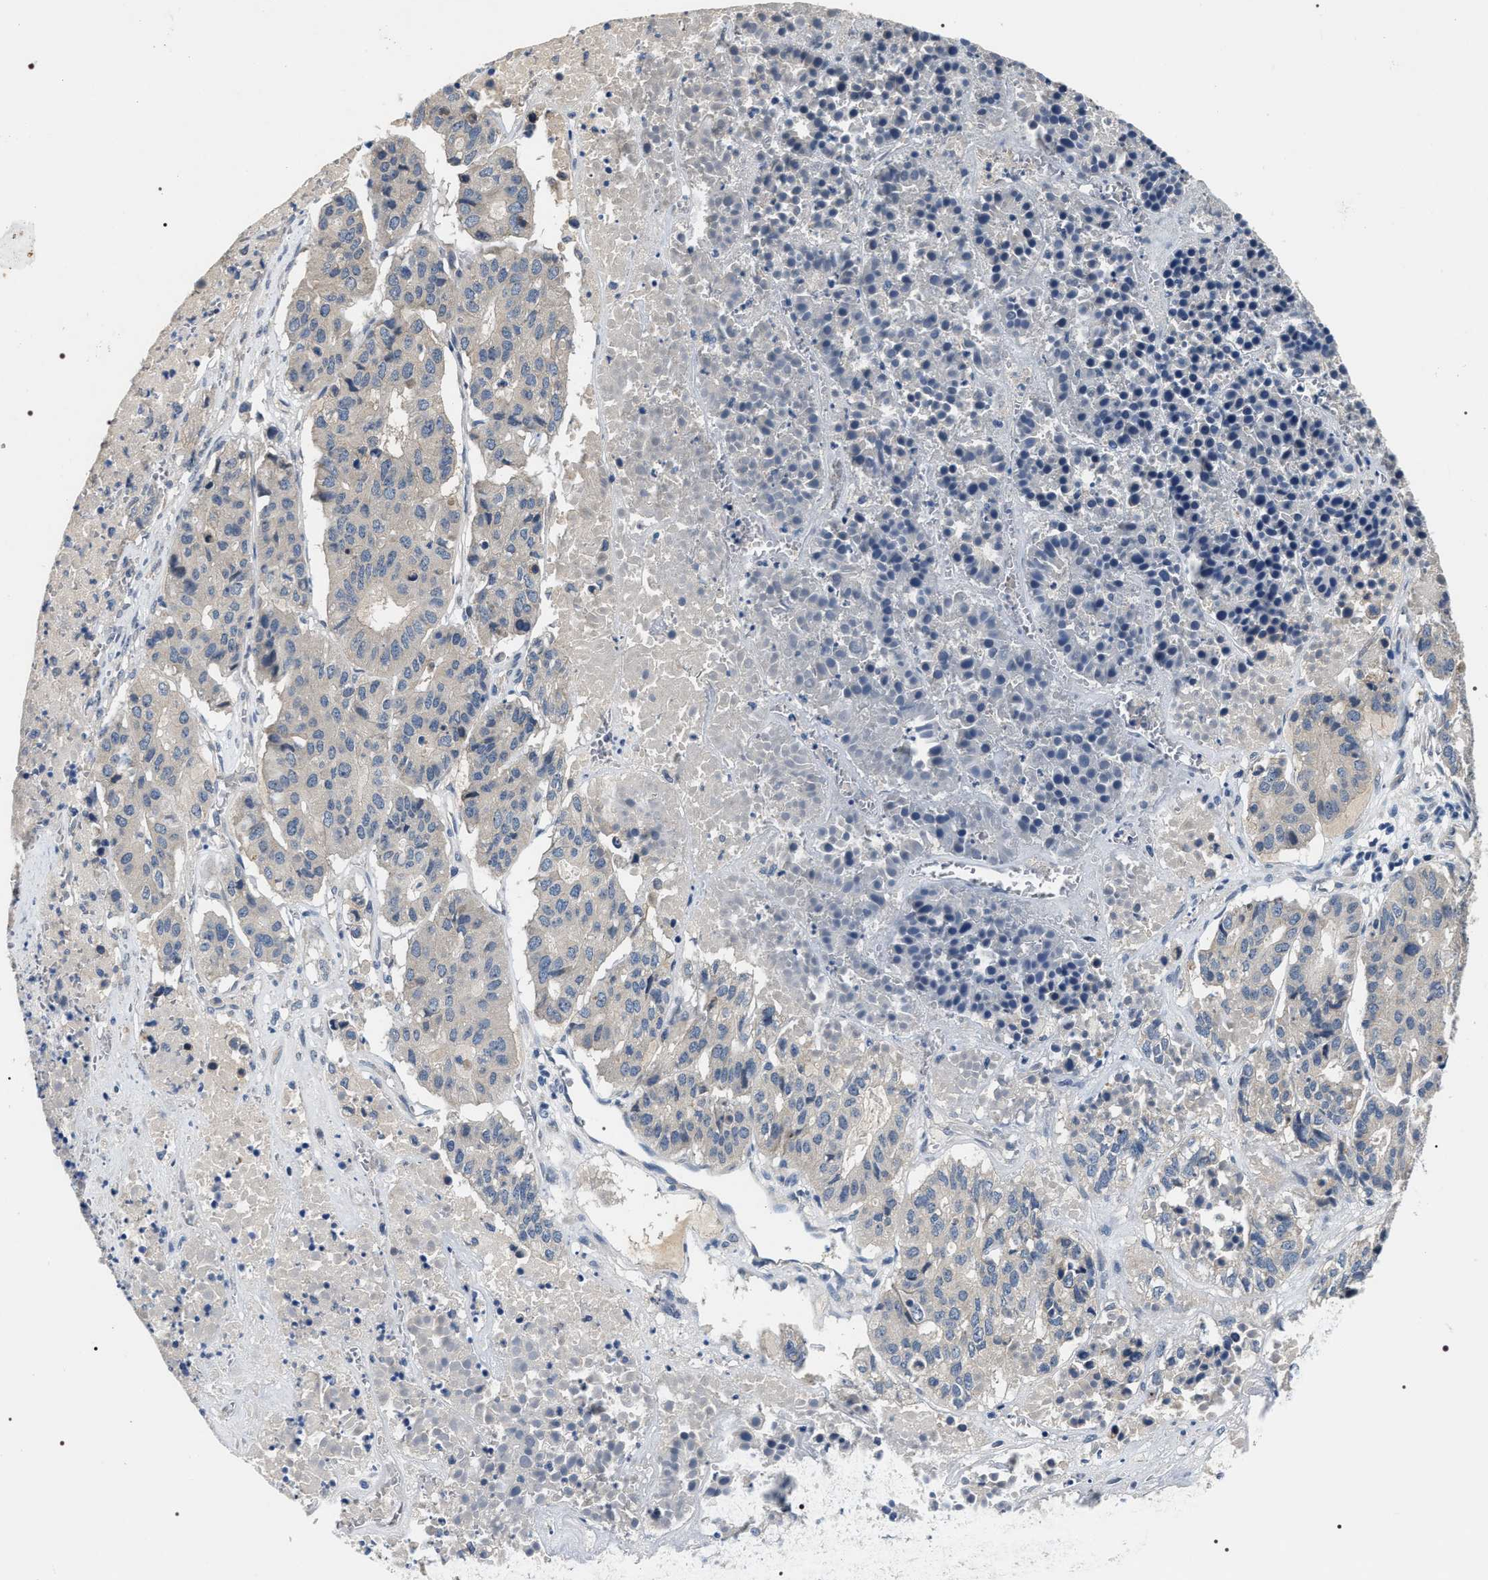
{"staining": {"intensity": "negative", "quantity": "none", "location": "none"}, "tissue": "pancreatic cancer", "cell_type": "Tumor cells", "image_type": "cancer", "snomed": [{"axis": "morphology", "description": "Adenocarcinoma, NOS"}, {"axis": "topography", "description": "Pancreas"}], "caption": "Tumor cells are negative for protein expression in human adenocarcinoma (pancreatic).", "gene": "IFT81", "patient": {"sex": "male", "age": 50}}